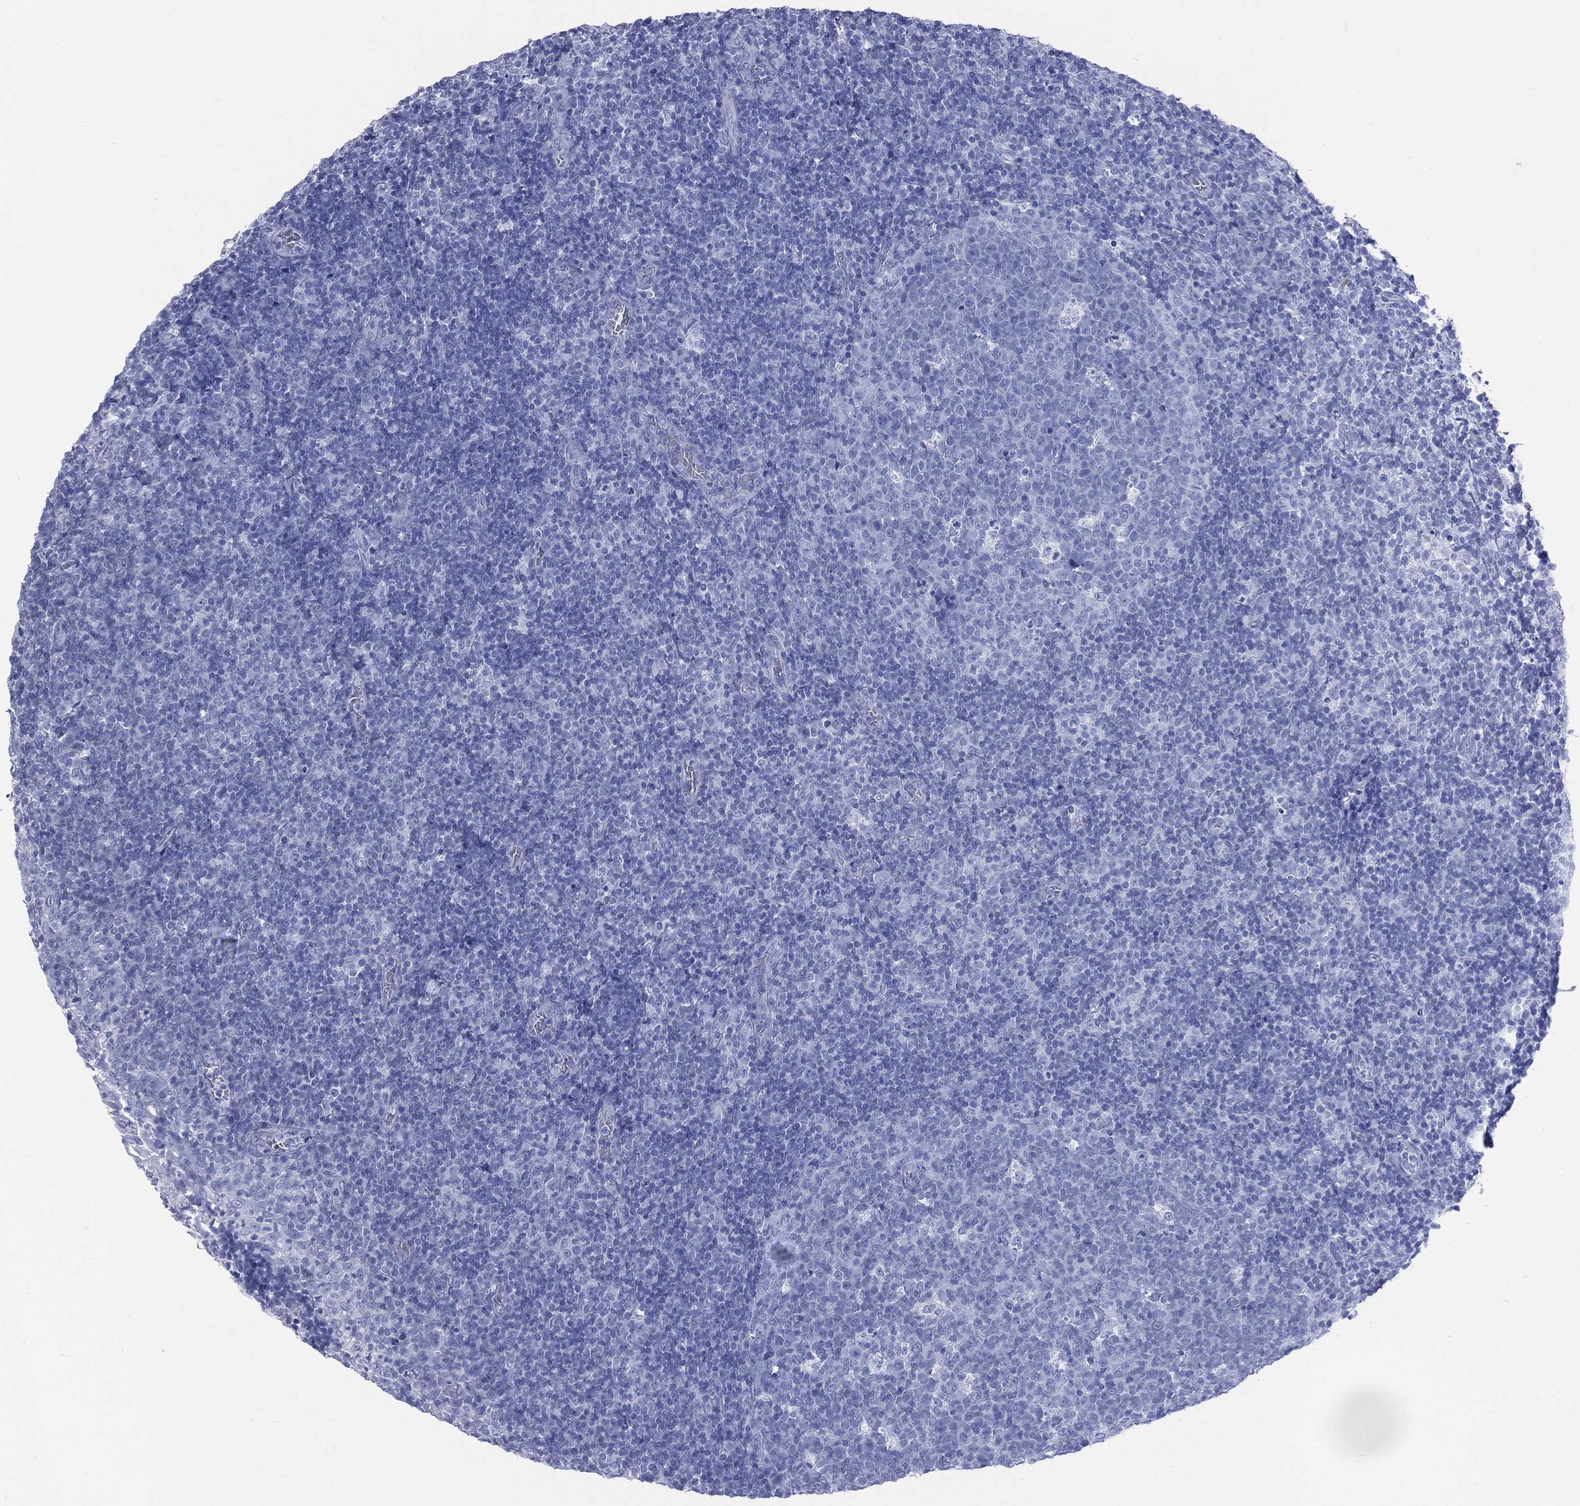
{"staining": {"intensity": "negative", "quantity": "none", "location": "none"}, "tissue": "tonsil", "cell_type": "Germinal center cells", "image_type": "normal", "snomed": [{"axis": "morphology", "description": "Normal tissue, NOS"}, {"axis": "topography", "description": "Tonsil"}], "caption": "Immunohistochemistry photomicrograph of benign tonsil: human tonsil stained with DAB shows no significant protein expression in germinal center cells. Brightfield microscopy of immunohistochemistry (IHC) stained with DAB (3,3'-diaminobenzidine) (brown) and hematoxylin (blue), captured at high magnification.", "gene": "SYP", "patient": {"sex": "female", "age": 5}}